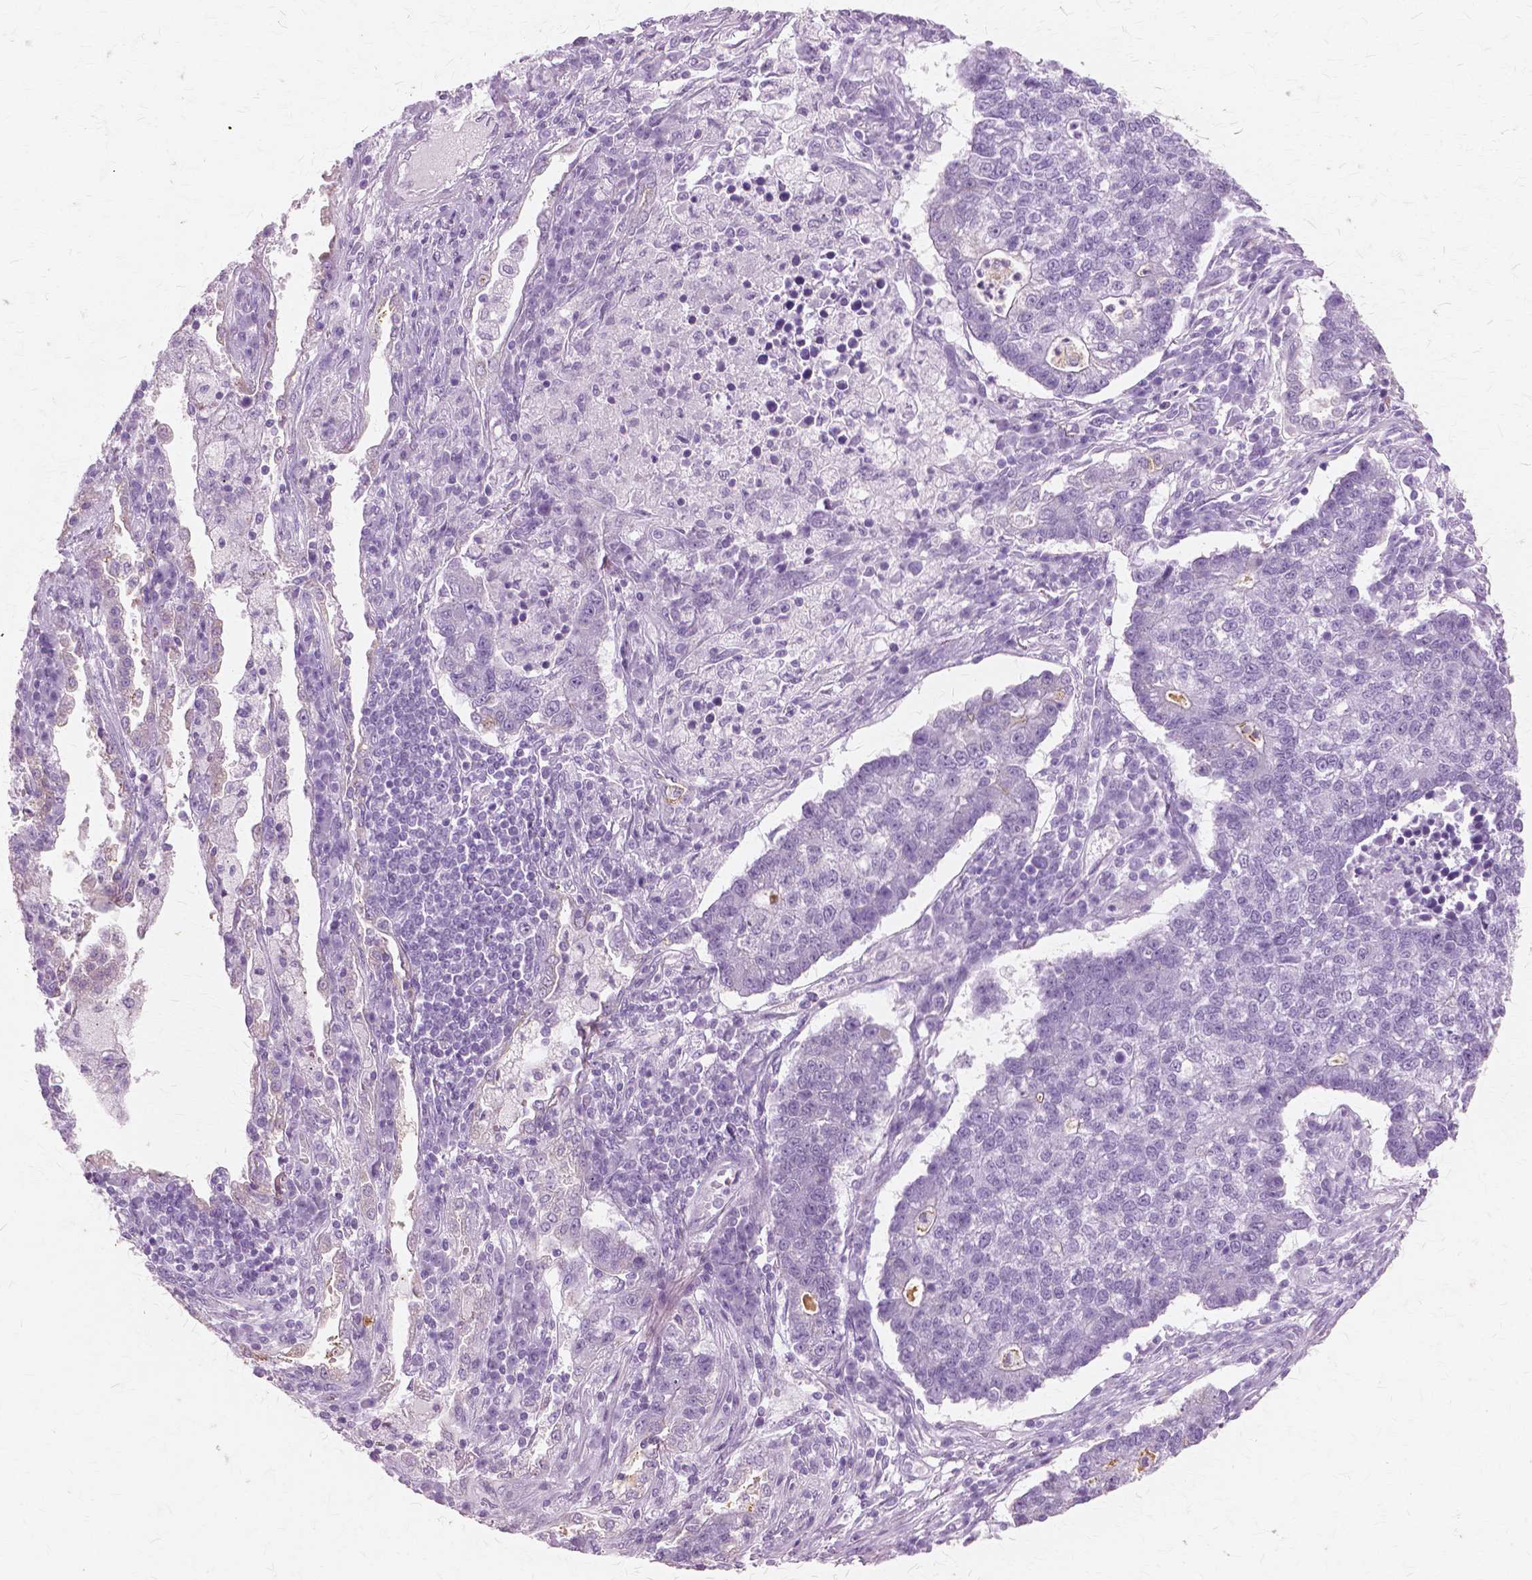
{"staining": {"intensity": "negative", "quantity": "none", "location": "none"}, "tissue": "lung cancer", "cell_type": "Tumor cells", "image_type": "cancer", "snomed": [{"axis": "morphology", "description": "Adenocarcinoma, NOS"}, {"axis": "topography", "description": "Lung"}], "caption": "Immunohistochemistry of human lung cancer (adenocarcinoma) displays no positivity in tumor cells.", "gene": "SFTPD", "patient": {"sex": "male", "age": 57}}